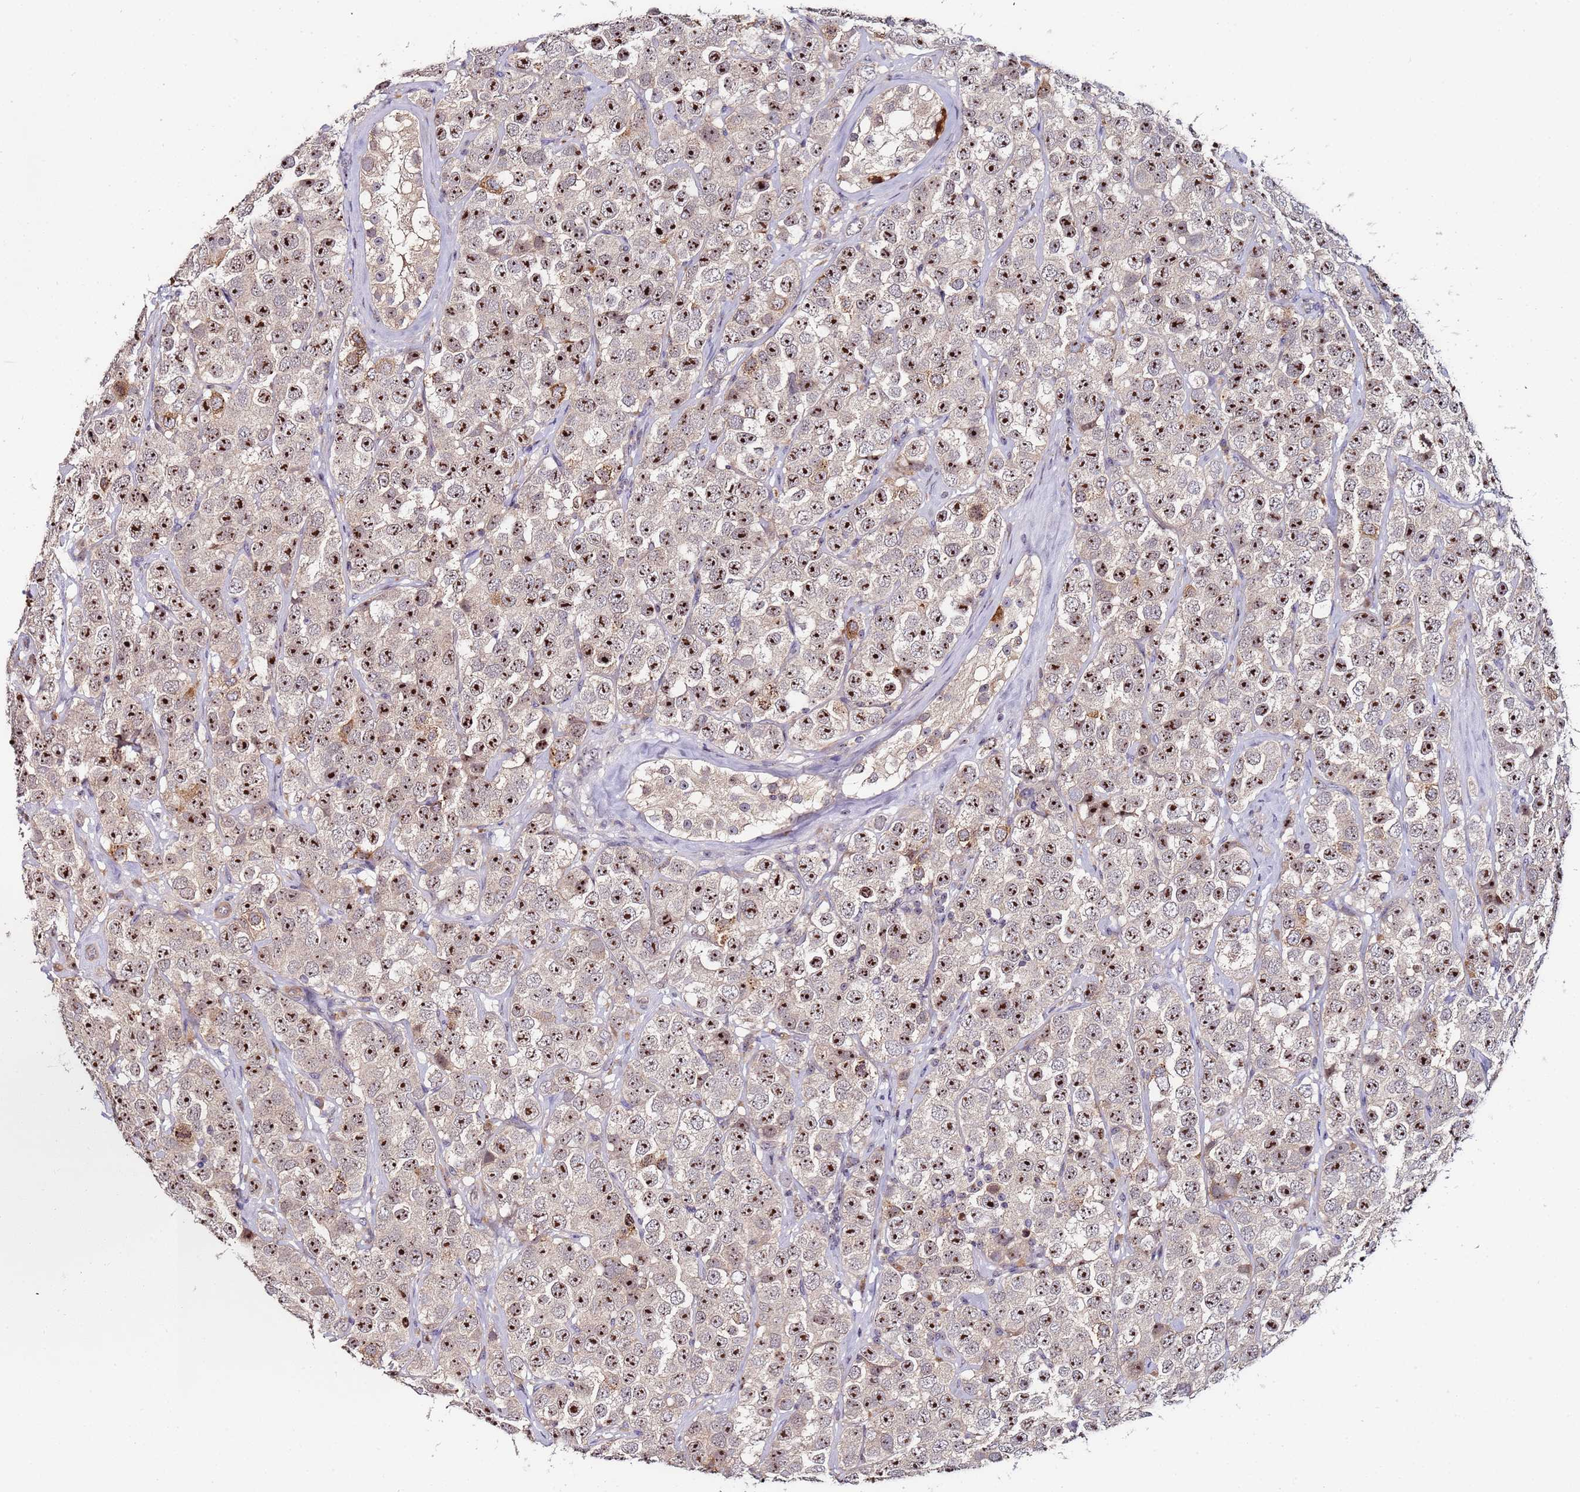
{"staining": {"intensity": "strong", "quantity": ">75%", "location": "nuclear"}, "tissue": "testis cancer", "cell_type": "Tumor cells", "image_type": "cancer", "snomed": [{"axis": "morphology", "description": "Seminoma, NOS"}, {"axis": "topography", "description": "Testis"}], "caption": "Protein analysis of seminoma (testis) tissue demonstrates strong nuclear staining in about >75% of tumor cells.", "gene": "KRI1", "patient": {"sex": "male", "age": 28}}